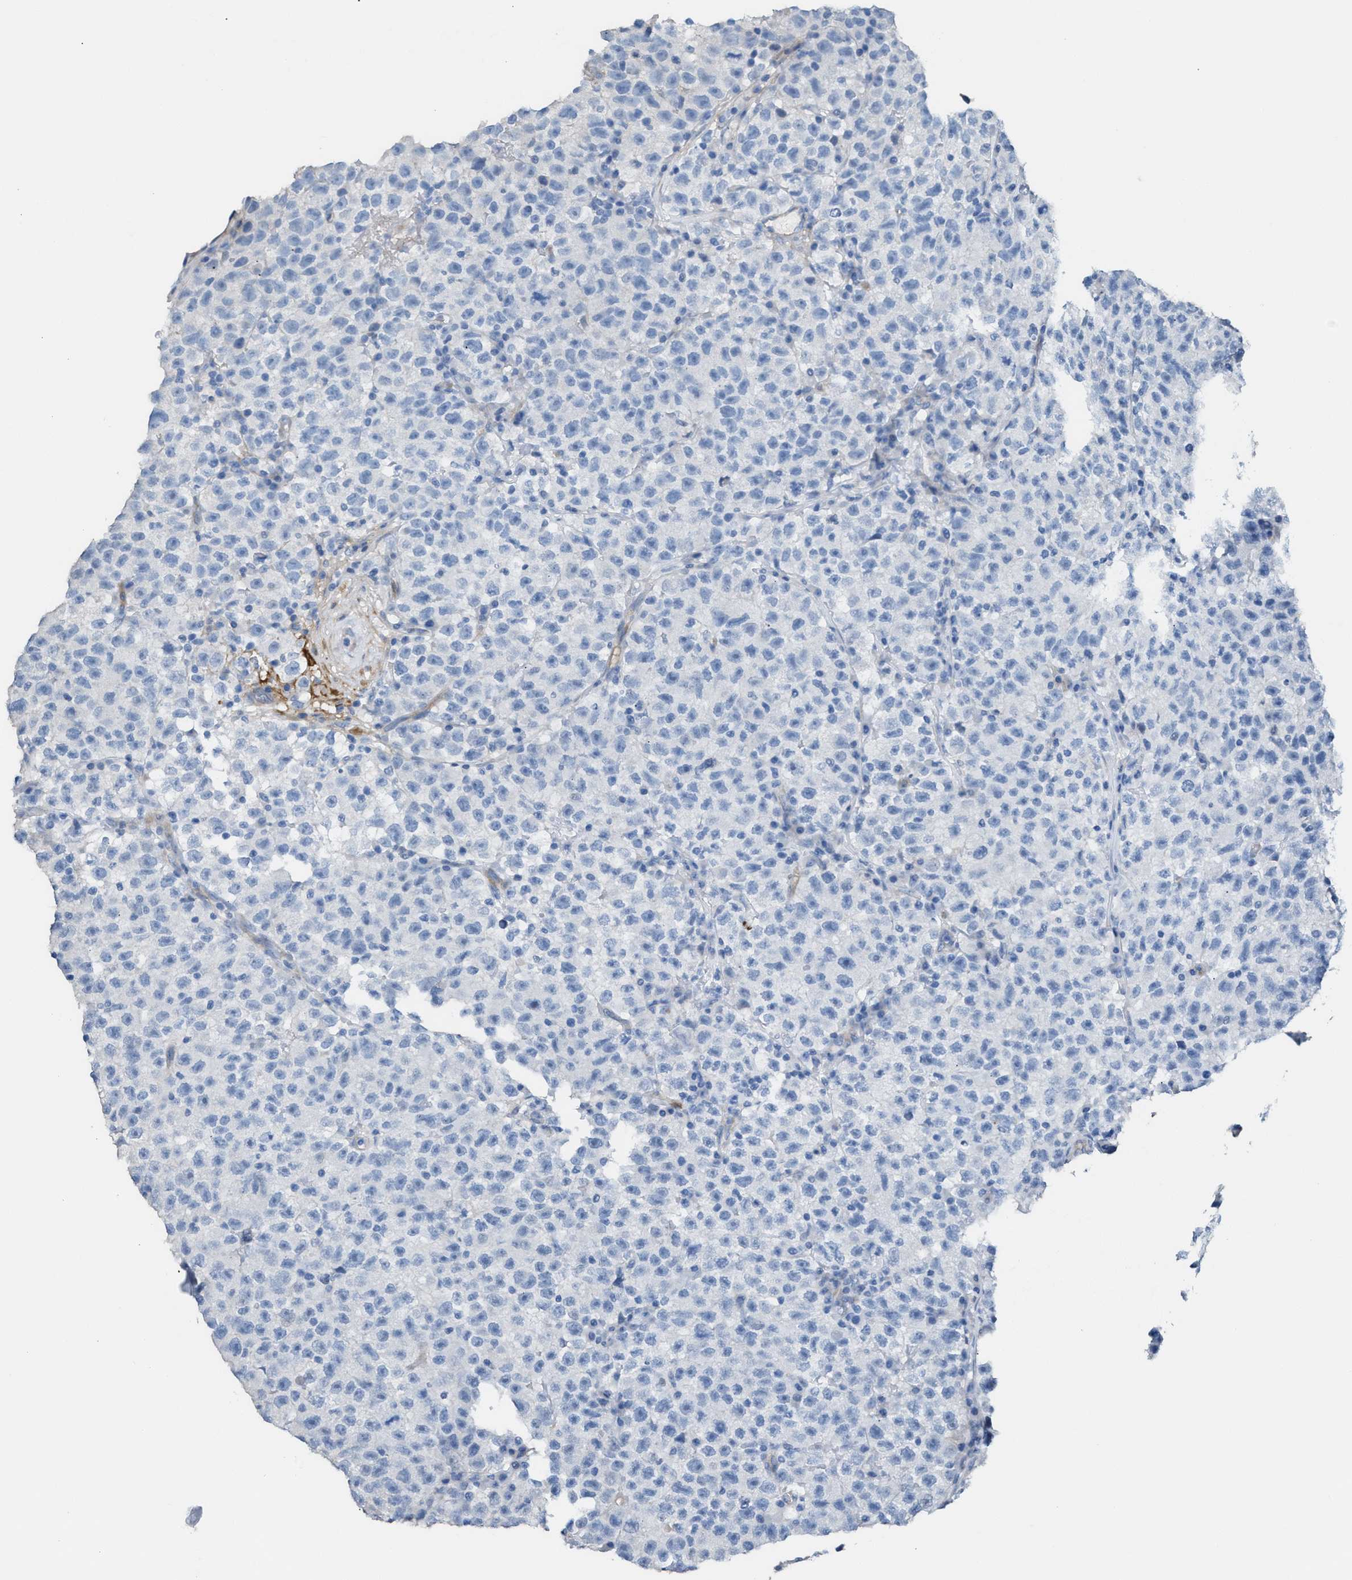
{"staining": {"intensity": "negative", "quantity": "none", "location": "none"}, "tissue": "testis cancer", "cell_type": "Tumor cells", "image_type": "cancer", "snomed": [{"axis": "morphology", "description": "Seminoma, NOS"}, {"axis": "topography", "description": "Testis"}], "caption": "This histopathology image is of seminoma (testis) stained with immunohistochemistry (IHC) to label a protein in brown with the nuclei are counter-stained blue. There is no staining in tumor cells. (DAB immunohistochemistry (IHC) with hematoxylin counter stain).", "gene": "MPP3", "patient": {"sex": "male", "age": 22}}